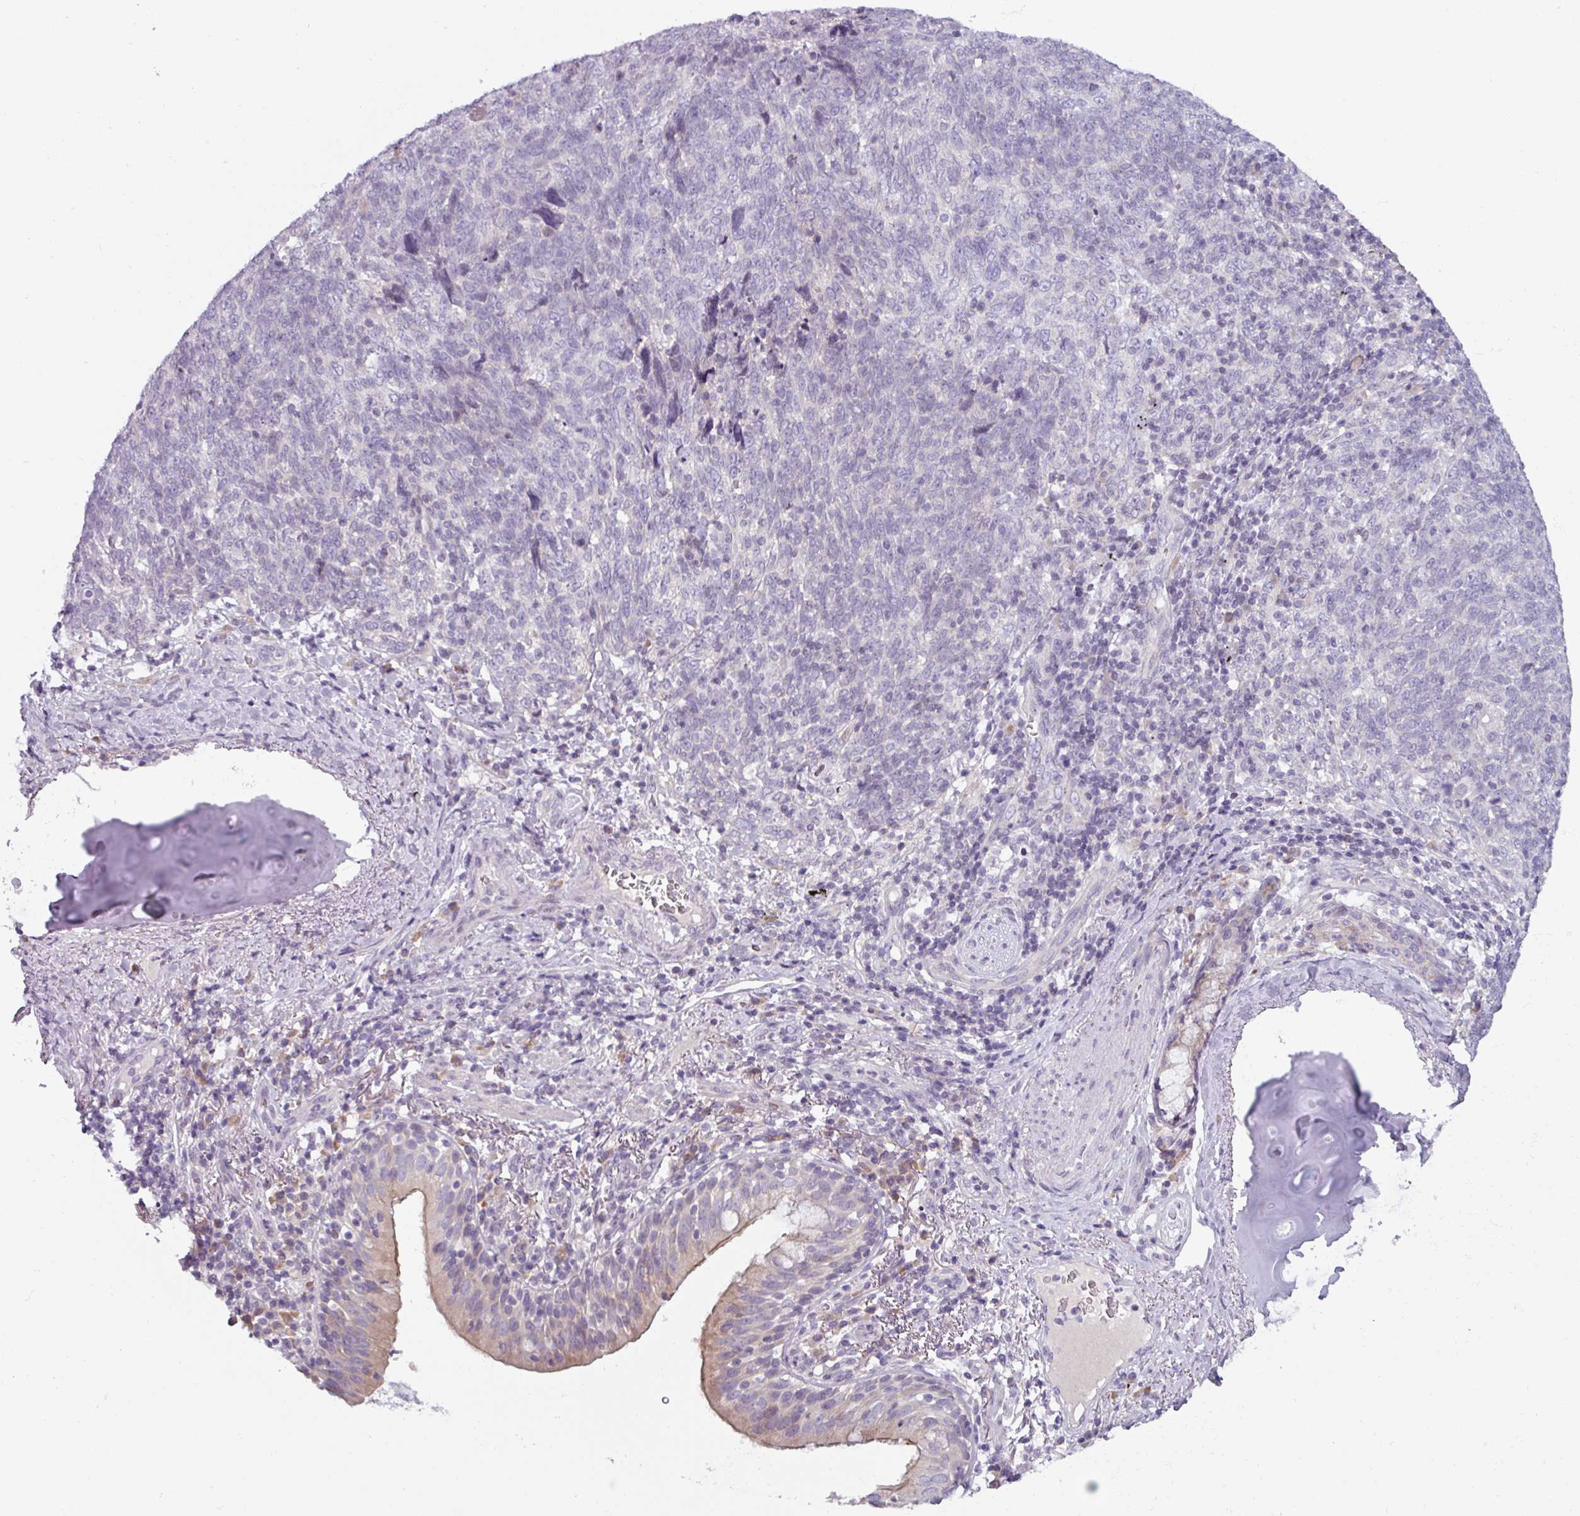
{"staining": {"intensity": "negative", "quantity": "none", "location": "none"}, "tissue": "lung cancer", "cell_type": "Tumor cells", "image_type": "cancer", "snomed": [{"axis": "morphology", "description": "Squamous cell carcinoma, NOS"}, {"axis": "topography", "description": "Lung"}], "caption": "DAB (3,3'-diaminobenzidine) immunohistochemical staining of lung cancer demonstrates no significant positivity in tumor cells.", "gene": "SMIM11", "patient": {"sex": "female", "age": 72}}